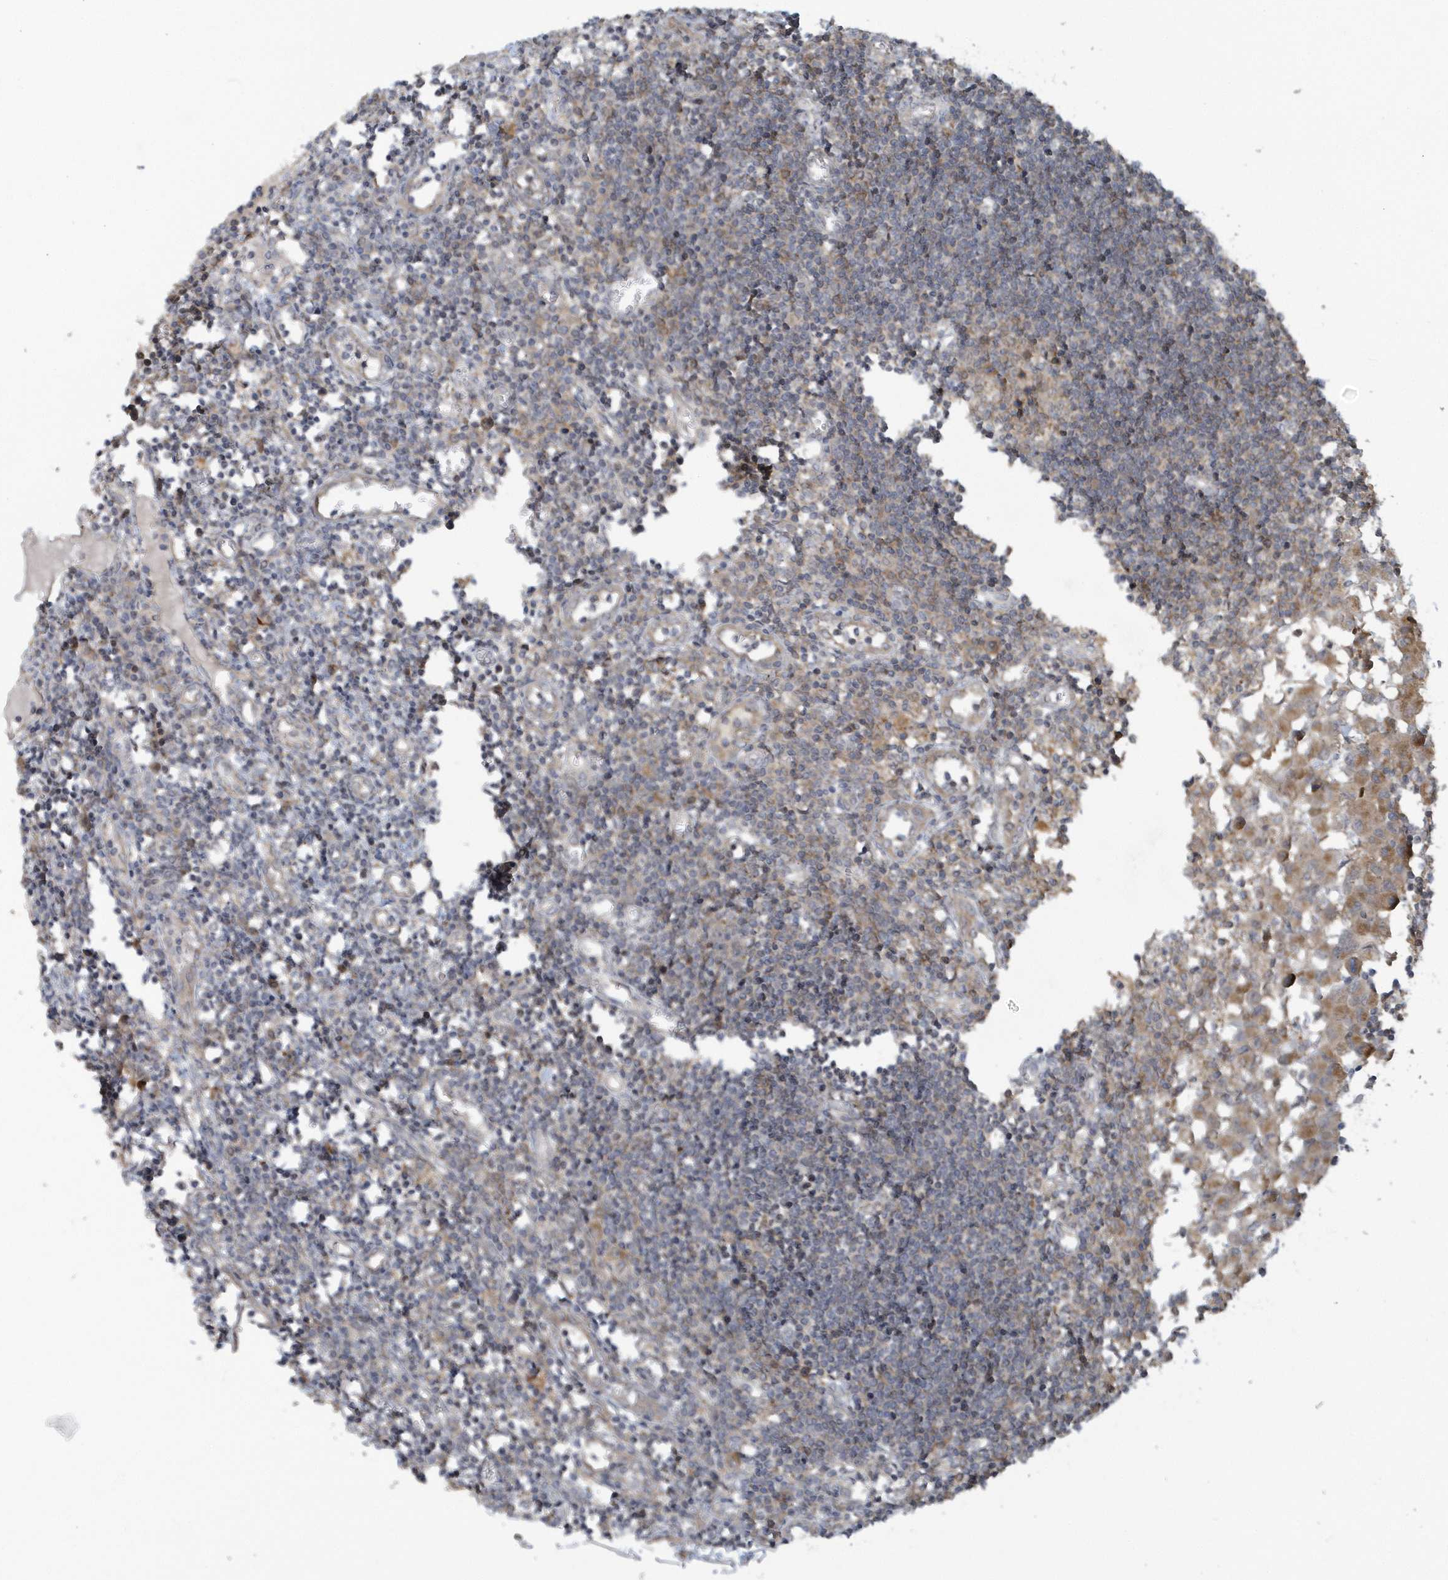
{"staining": {"intensity": "weak", "quantity": "25%-75%", "location": "cytoplasmic/membranous"}, "tissue": "lymph node", "cell_type": "Germinal center cells", "image_type": "normal", "snomed": [{"axis": "morphology", "description": "Normal tissue, NOS"}, {"axis": "morphology", "description": "Malignant melanoma, Metastatic site"}, {"axis": "topography", "description": "Lymph node"}], "caption": "Protein analysis of benign lymph node demonstrates weak cytoplasmic/membranous positivity in about 25%-75% of germinal center cells. Using DAB (brown) and hematoxylin (blue) stains, captured at high magnification using brightfield microscopy.", "gene": "THG1L", "patient": {"sex": "male", "age": 41}}